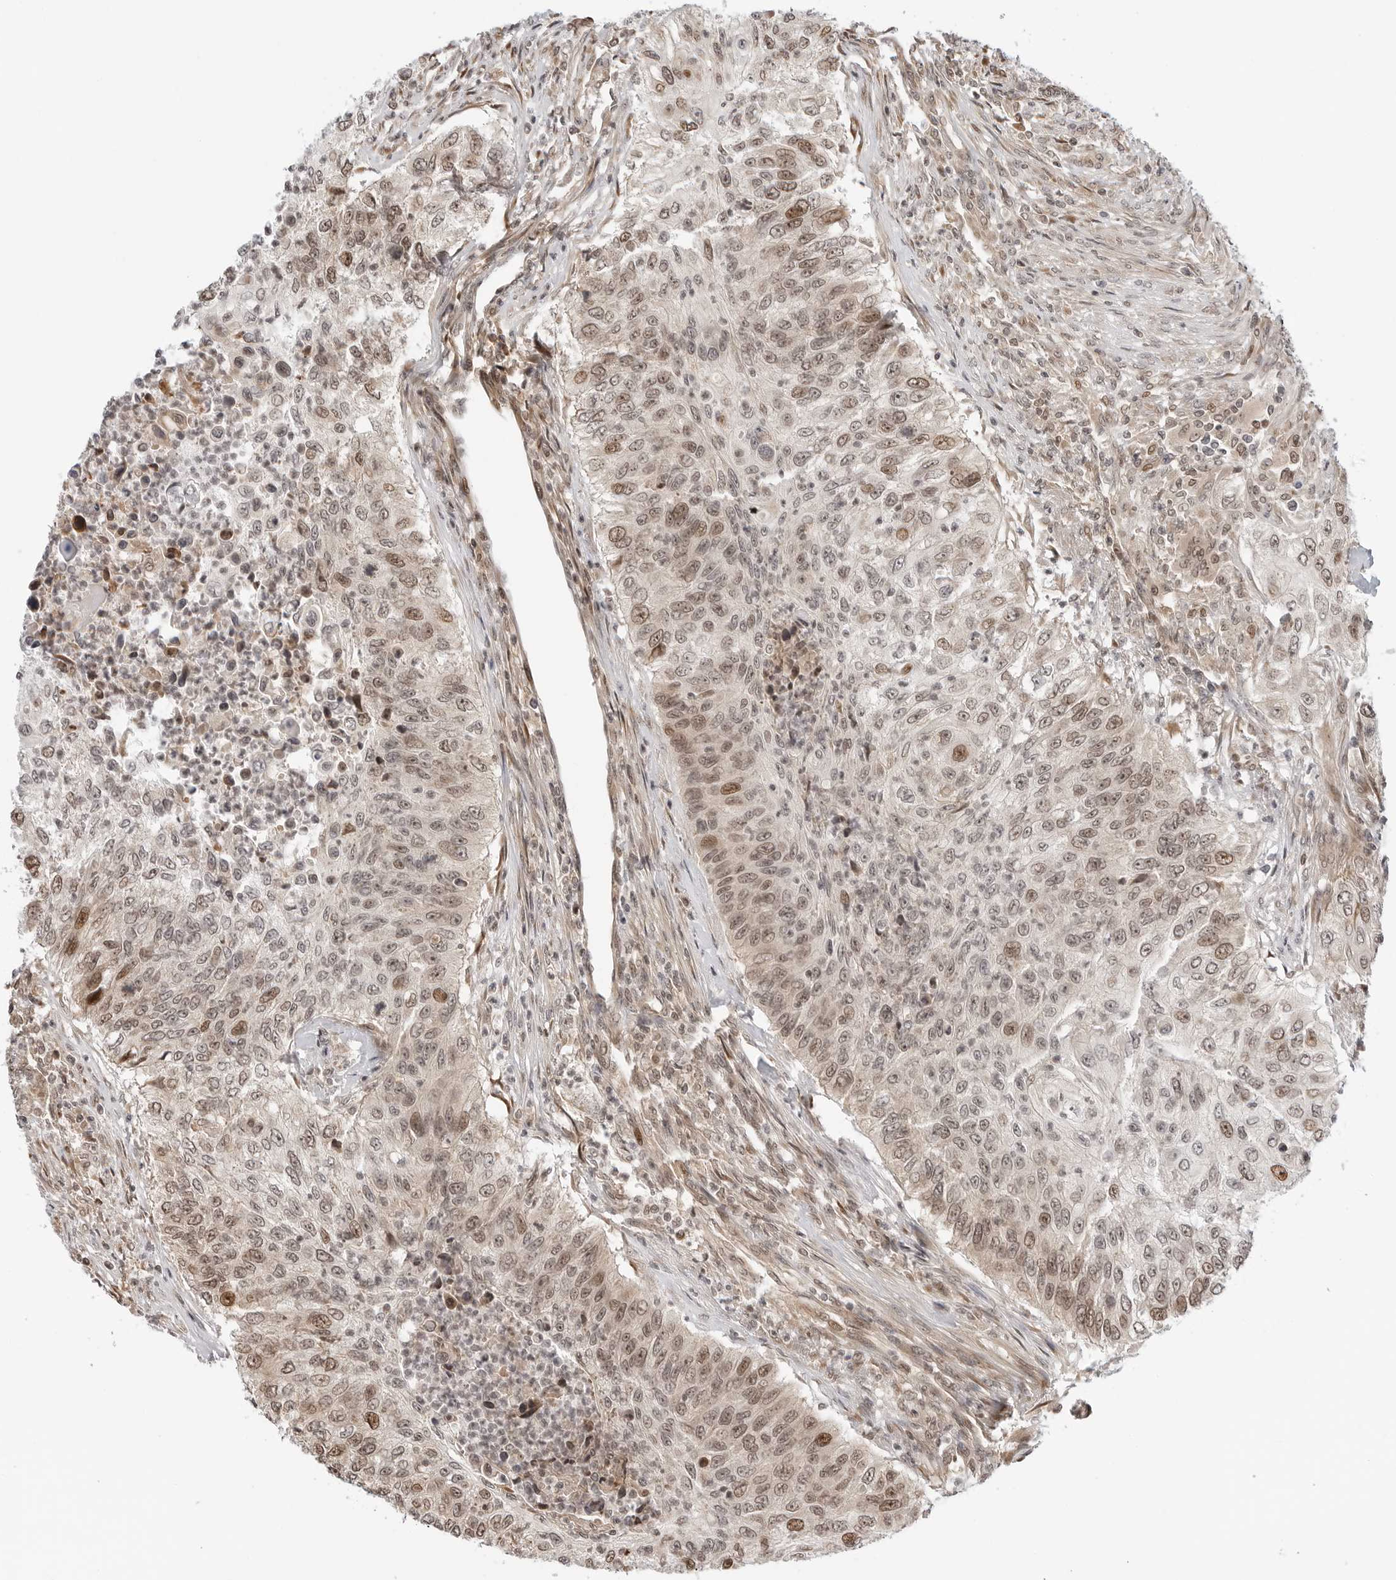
{"staining": {"intensity": "moderate", "quantity": ">75%", "location": "nuclear"}, "tissue": "urothelial cancer", "cell_type": "Tumor cells", "image_type": "cancer", "snomed": [{"axis": "morphology", "description": "Urothelial carcinoma, High grade"}, {"axis": "topography", "description": "Urinary bladder"}], "caption": "The micrograph reveals staining of urothelial cancer, revealing moderate nuclear protein positivity (brown color) within tumor cells.", "gene": "TIPRL", "patient": {"sex": "female", "age": 60}}